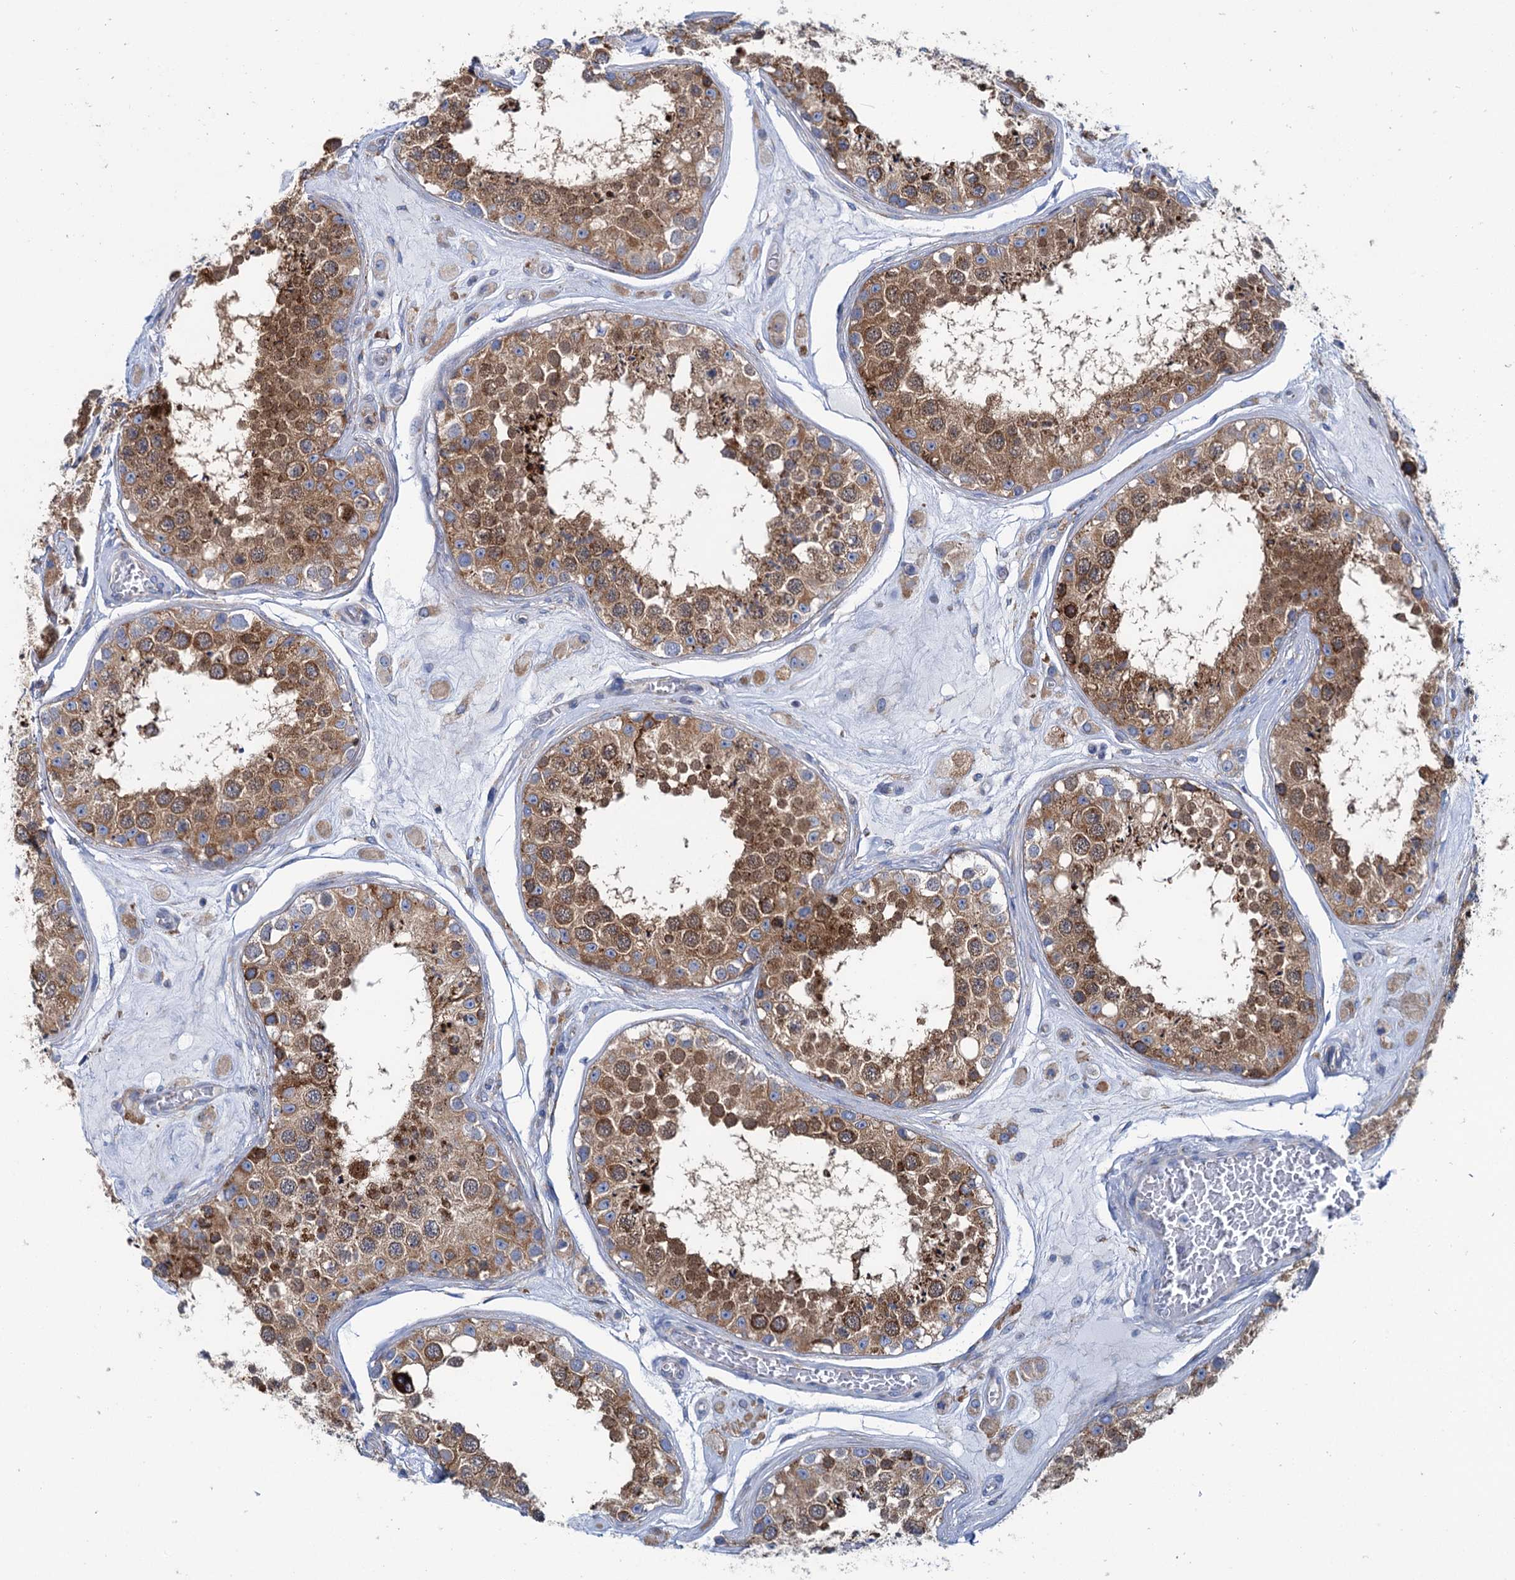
{"staining": {"intensity": "strong", "quantity": ">75%", "location": "cytoplasmic/membranous,nuclear"}, "tissue": "testis", "cell_type": "Cells in seminiferous ducts", "image_type": "normal", "snomed": [{"axis": "morphology", "description": "Normal tissue, NOS"}, {"axis": "topography", "description": "Testis"}], "caption": "Immunohistochemistry (DAB) staining of normal human testis displays strong cytoplasmic/membranous,nuclear protein expression in about >75% of cells in seminiferous ducts.", "gene": "SHE", "patient": {"sex": "male", "age": 25}}